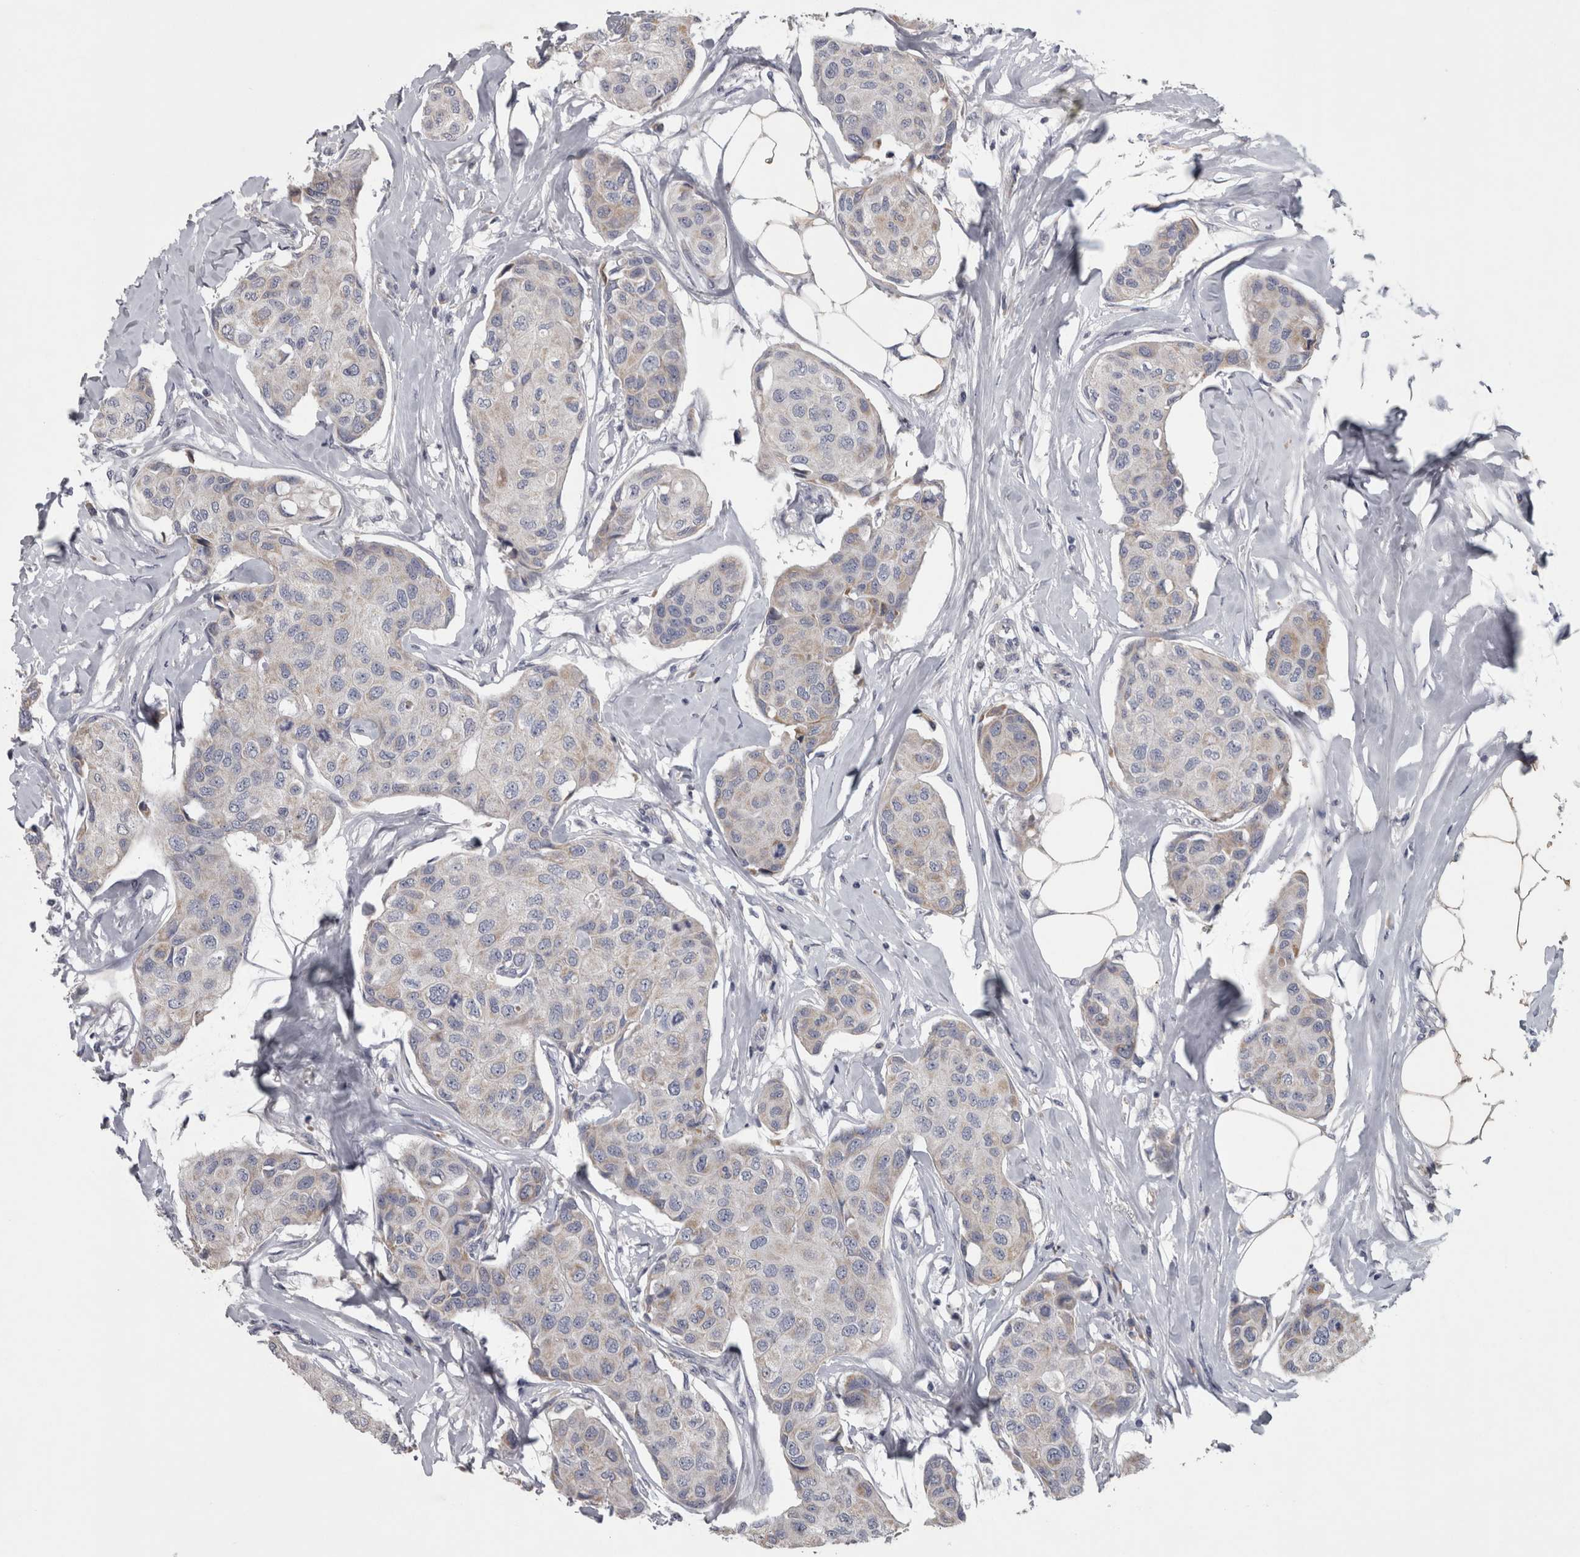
{"staining": {"intensity": "weak", "quantity": "<25%", "location": "cytoplasmic/membranous"}, "tissue": "breast cancer", "cell_type": "Tumor cells", "image_type": "cancer", "snomed": [{"axis": "morphology", "description": "Duct carcinoma"}, {"axis": "topography", "description": "Breast"}], "caption": "Protein analysis of breast cancer demonstrates no significant staining in tumor cells. The staining was performed using DAB to visualize the protein expression in brown, while the nuclei were stained in blue with hematoxylin (Magnification: 20x).", "gene": "DBT", "patient": {"sex": "female", "age": 80}}